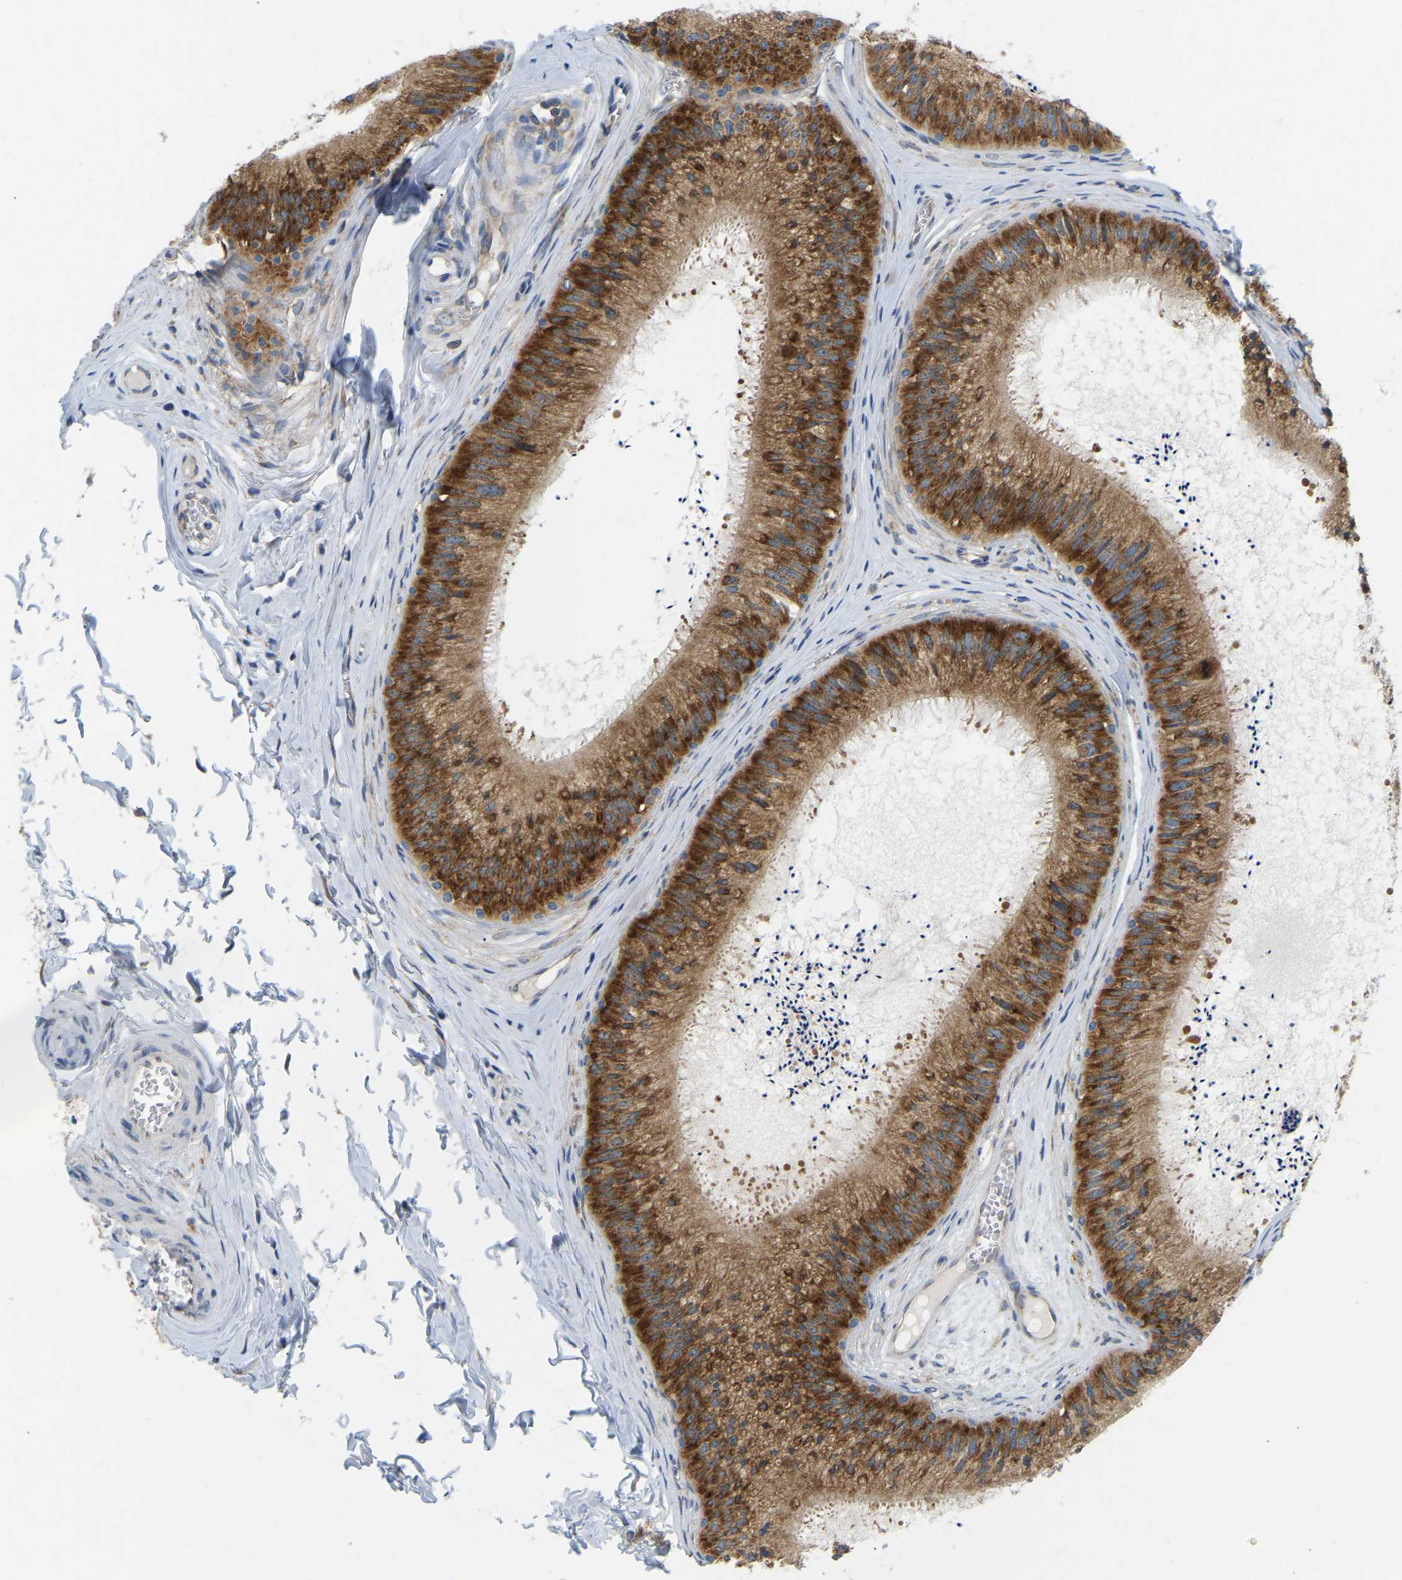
{"staining": {"intensity": "strong", "quantity": ">75%", "location": "cytoplasmic/membranous"}, "tissue": "epididymis", "cell_type": "Glandular cells", "image_type": "normal", "snomed": [{"axis": "morphology", "description": "Normal tissue, NOS"}, {"axis": "topography", "description": "Epididymis"}], "caption": "Benign epididymis exhibits strong cytoplasmic/membranous expression in approximately >75% of glandular cells, visualized by immunohistochemistry.", "gene": "SND1", "patient": {"sex": "male", "age": 31}}